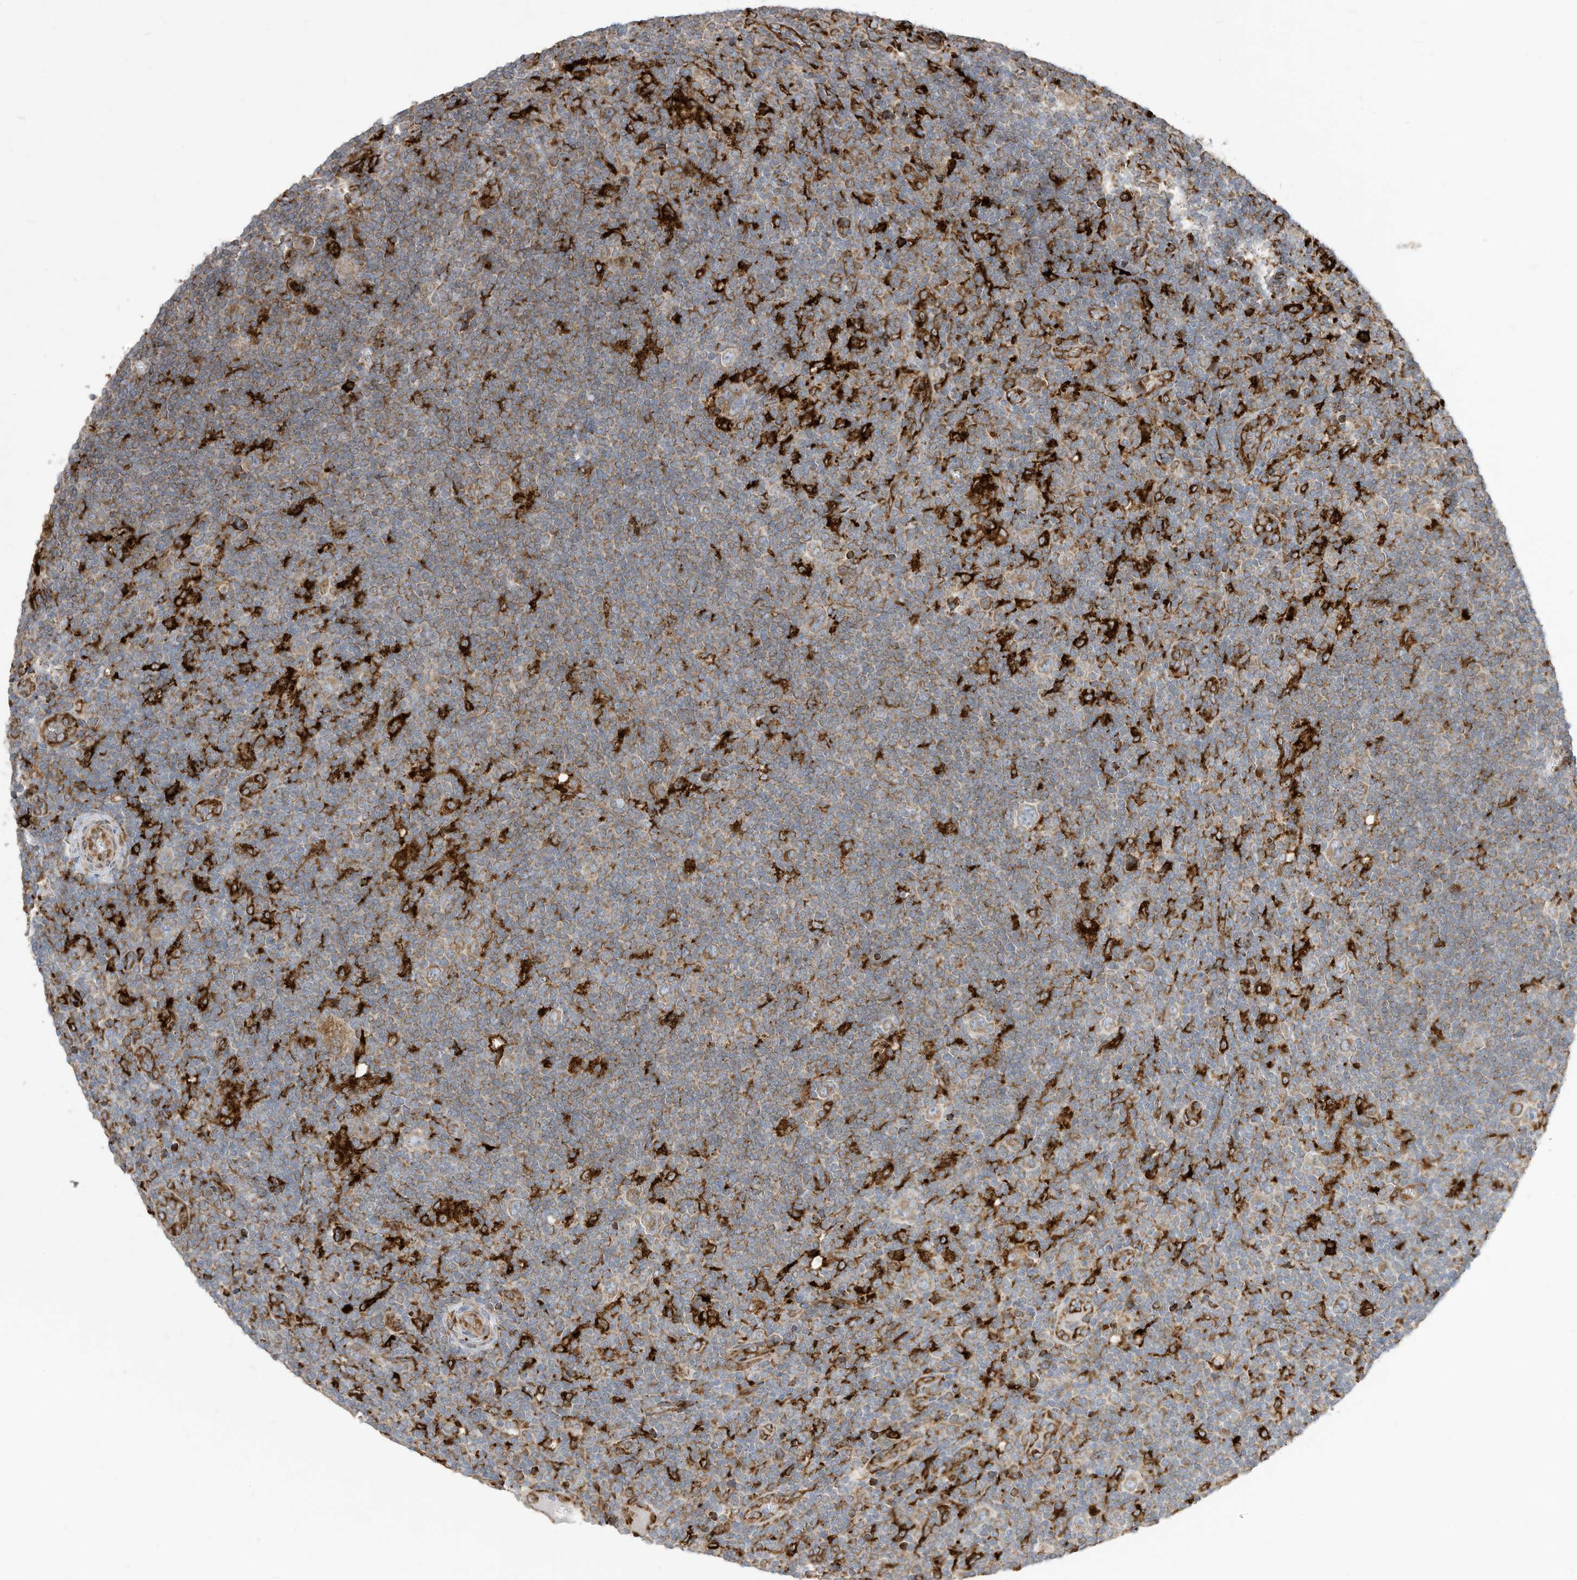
{"staining": {"intensity": "weak", "quantity": "25%-75%", "location": "cytoplasmic/membranous"}, "tissue": "lymphoma", "cell_type": "Tumor cells", "image_type": "cancer", "snomed": [{"axis": "morphology", "description": "Hodgkin's disease, NOS"}, {"axis": "topography", "description": "Lymph node"}], "caption": "A micrograph of lymphoma stained for a protein exhibits weak cytoplasmic/membranous brown staining in tumor cells. (brown staining indicates protein expression, while blue staining denotes nuclei).", "gene": "TRNAU1AP", "patient": {"sex": "female", "age": 57}}